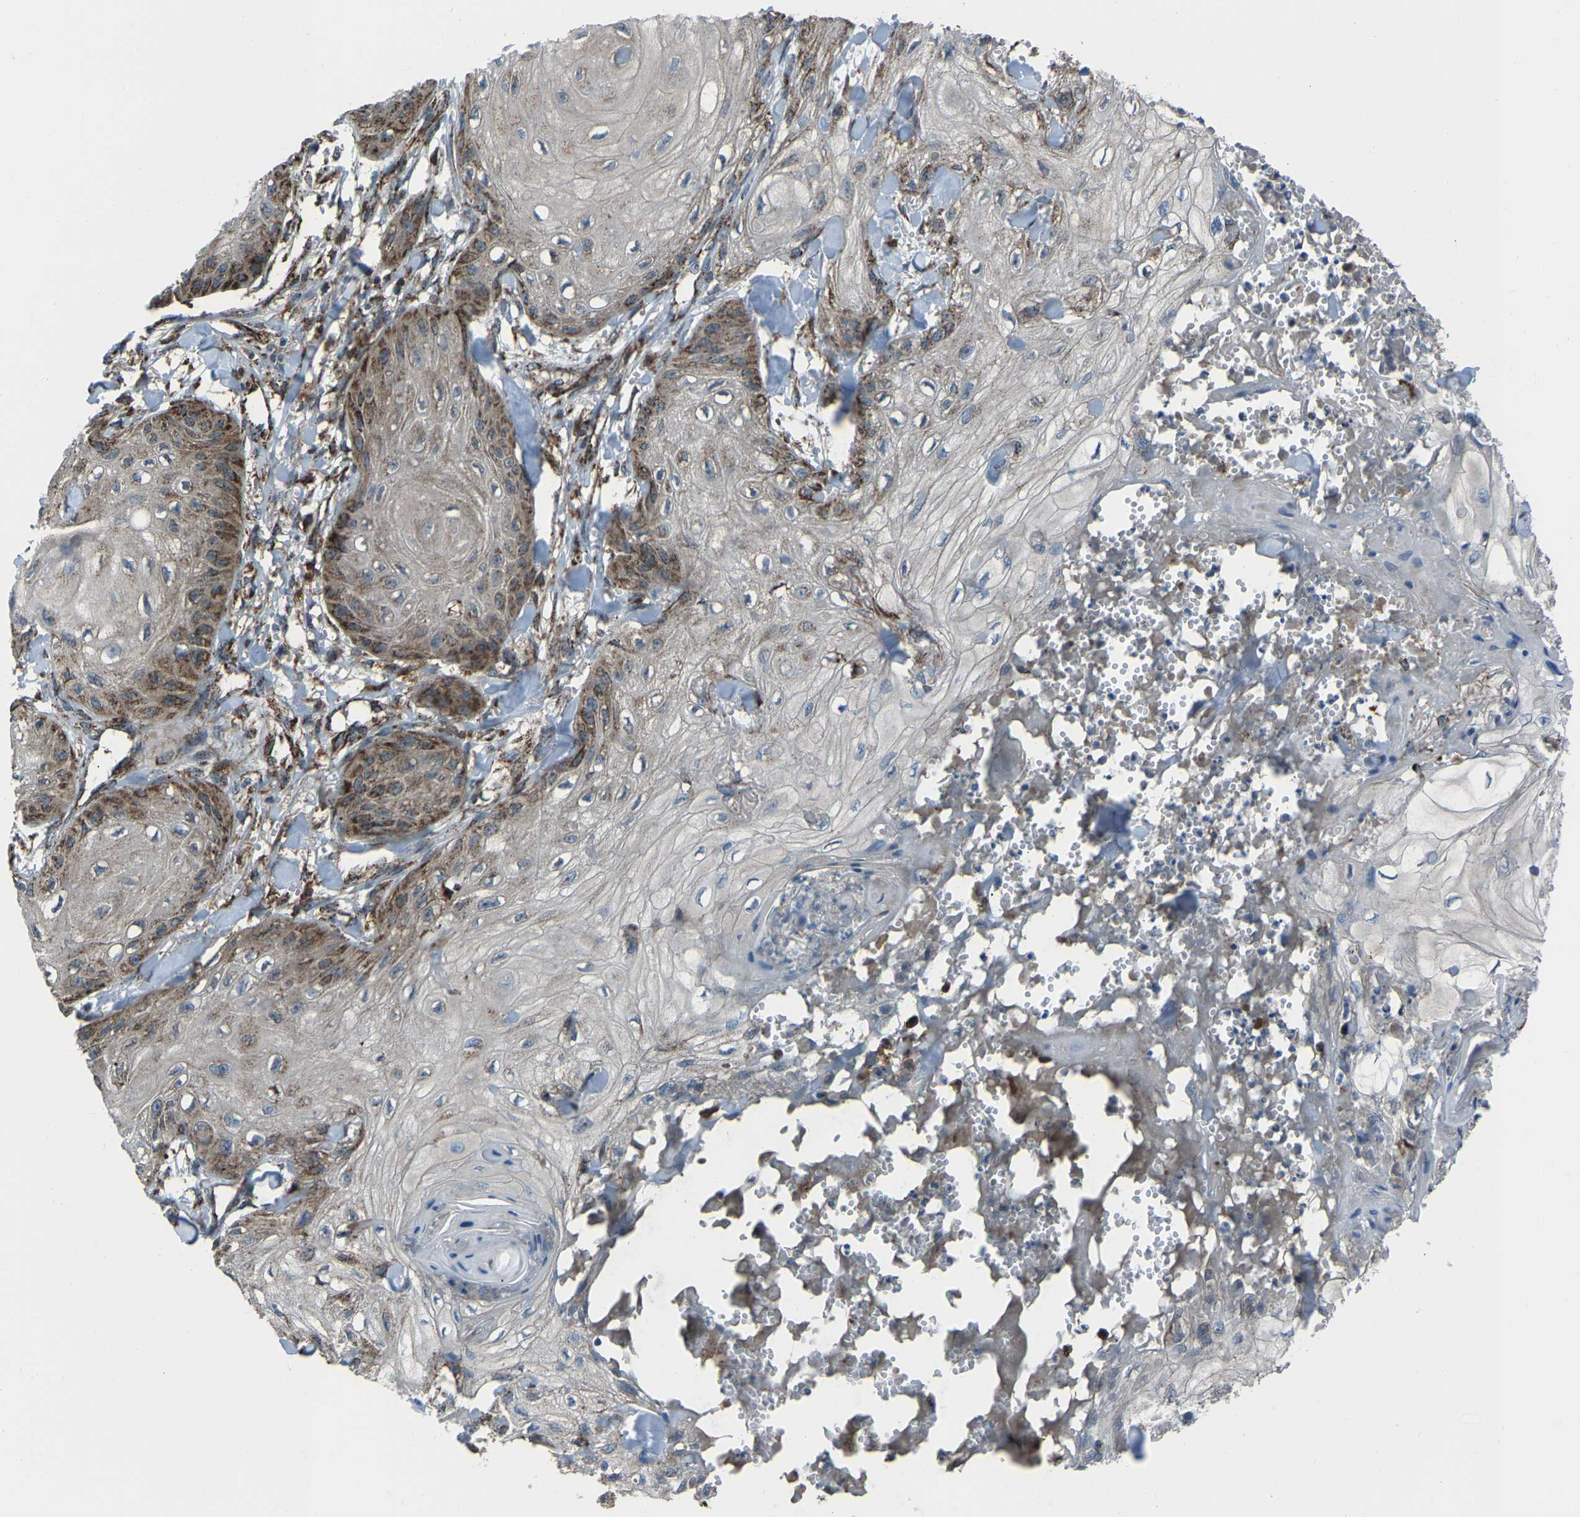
{"staining": {"intensity": "strong", "quantity": "<25%", "location": "cytoplasmic/membranous"}, "tissue": "skin cancer", "cell_type": "Tumor cells", "image_type": "cancer", "snomed": [{"axis": "morphology", "description": "Squamous cell carcinoma, NOS"}, {"axis": "topography", "description": "Skin"}], "caption": "Approximately <25% of tumor cells in skin cancer (squamous cell carcinoma) reveal strong cytoplasmic/membranous protein staining as visualized by brown immunohistochemical staining.", "gene": "AKR1A1", "patient": {"sex": "male", "age": 74}}